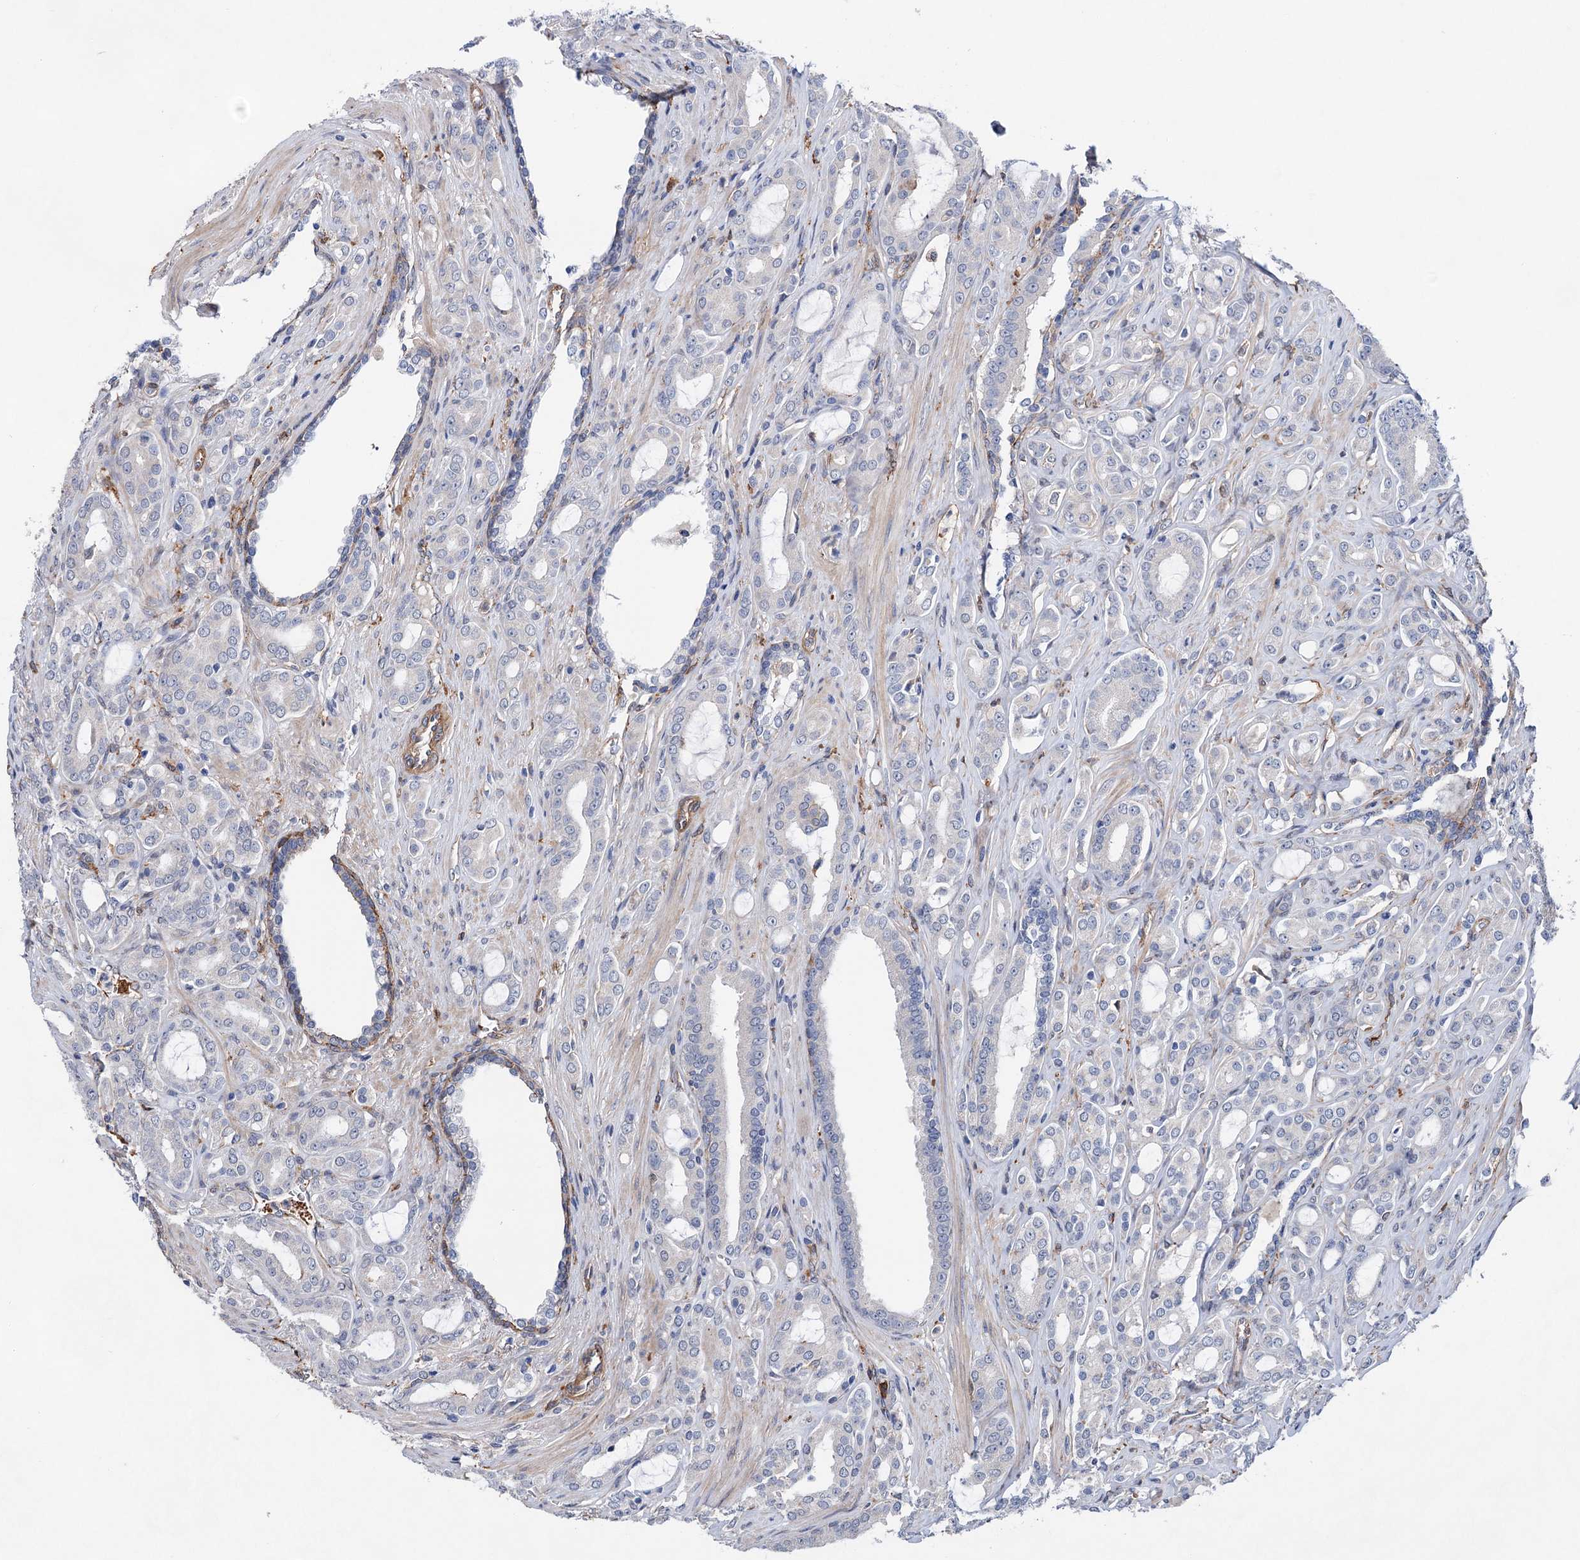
{"staining": {"intensity": "negative", "quantity": "none", "location": "none"}, "tissue": "prostate cancer", "cell_type": "Tumor cells", "image_type": "cancer", "snomed": [{"axis": "morphology", "description": "Adenocarcinoma, High grade"}, {"axis": "topography", "description": "Prostate"}], "caption": "Tumor cells are negative for brown protein staining in prostate high-grade adenocarcinoma.", "gene": "TMTC3", "patient": {"sex": "male", "age": 72}}